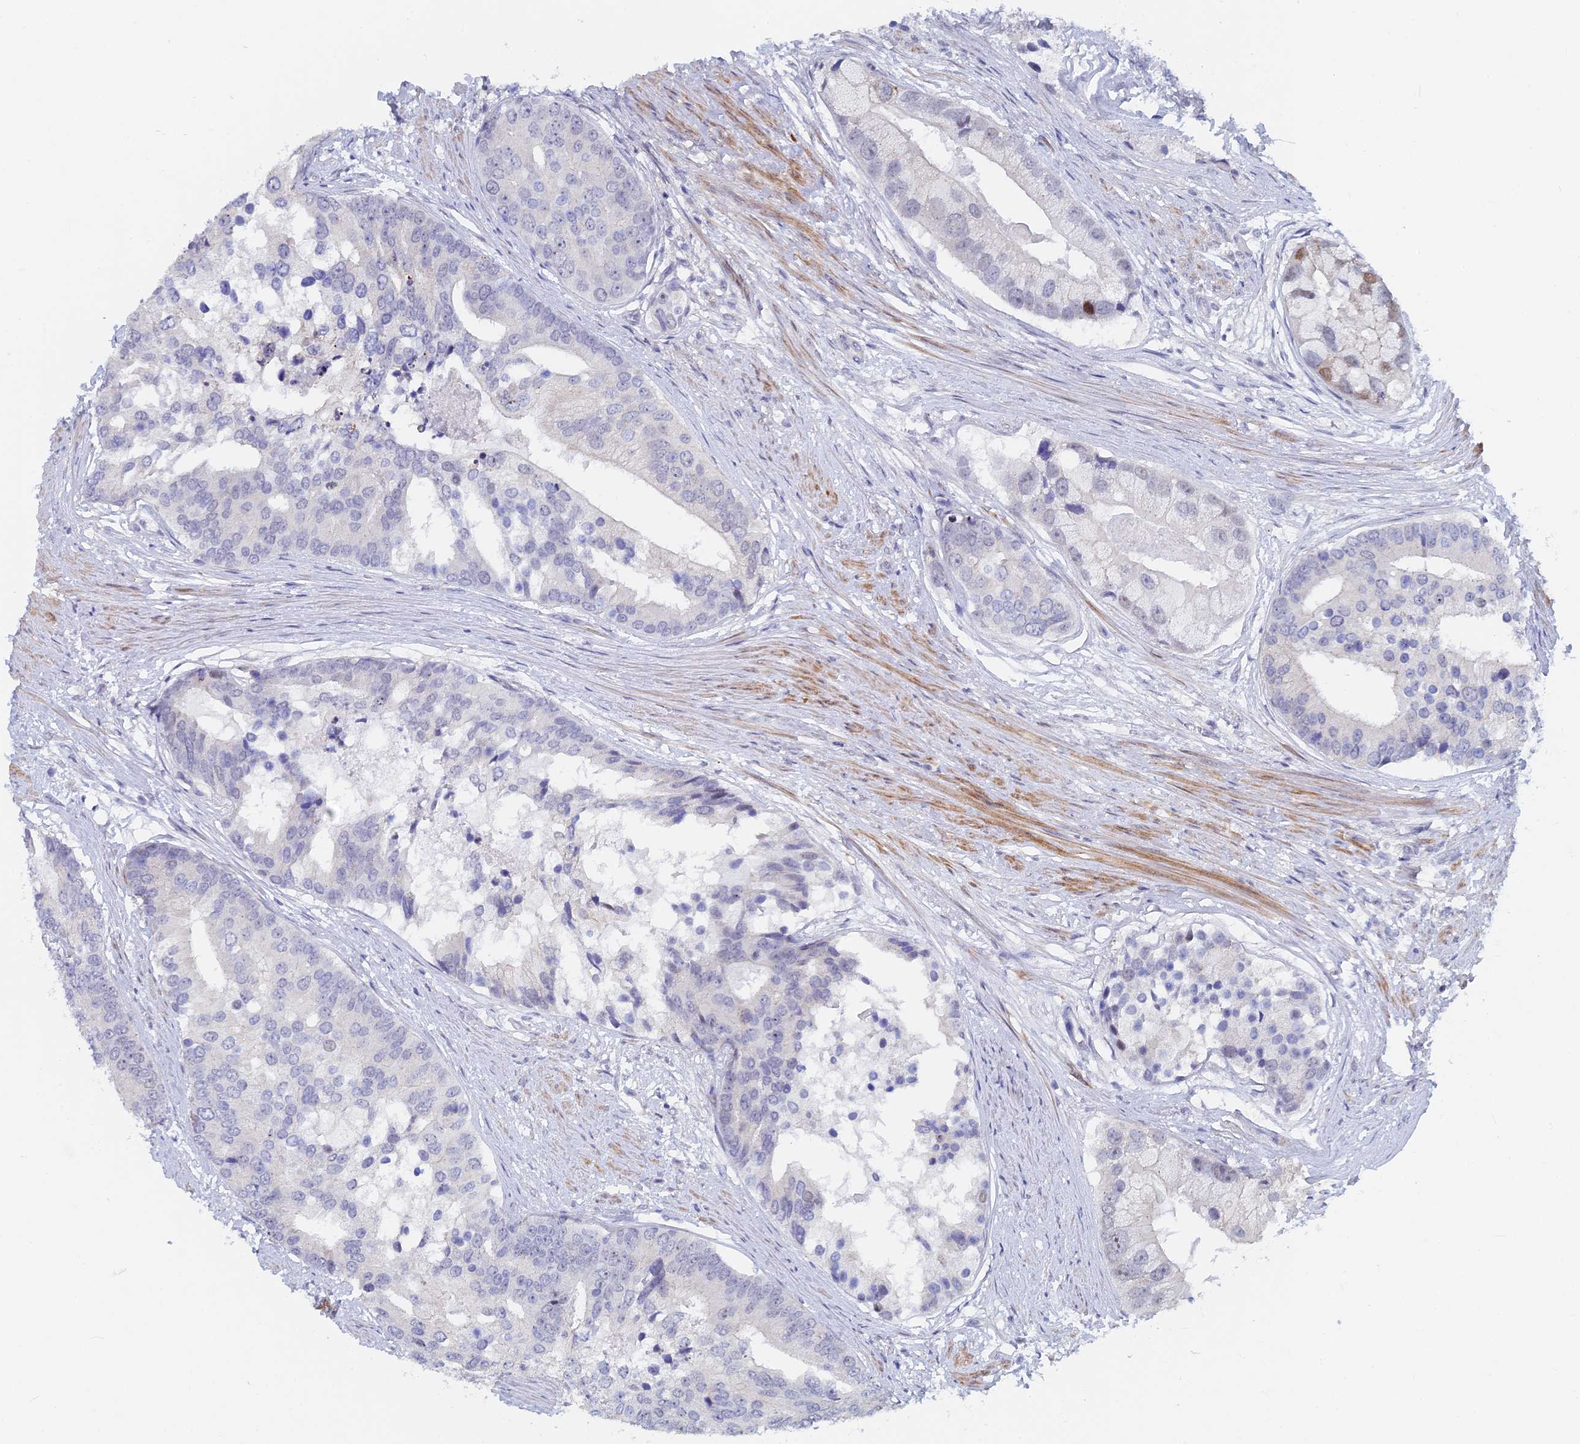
{"staining": {"intensity": "negative", "quantity": "none", "location": "none"}, "tissue": "prostate cancer", "cell_type": "Tumor cells", "image_type": "cancer", "snomed": [{"axis": "morphology", "description": "Adenocarcinoma, High grade"}, {"axis": "topography", "description": "Prostate"}], "caption": "Prostate cancer was stained to show a protein in brown. There is no significant positivity in tumor cells. (DAB (3,3'-diaminobenzidine) IHC, high magnification).", "gene": "GMNC", "patient": {"sex": "male", "age": 62}}